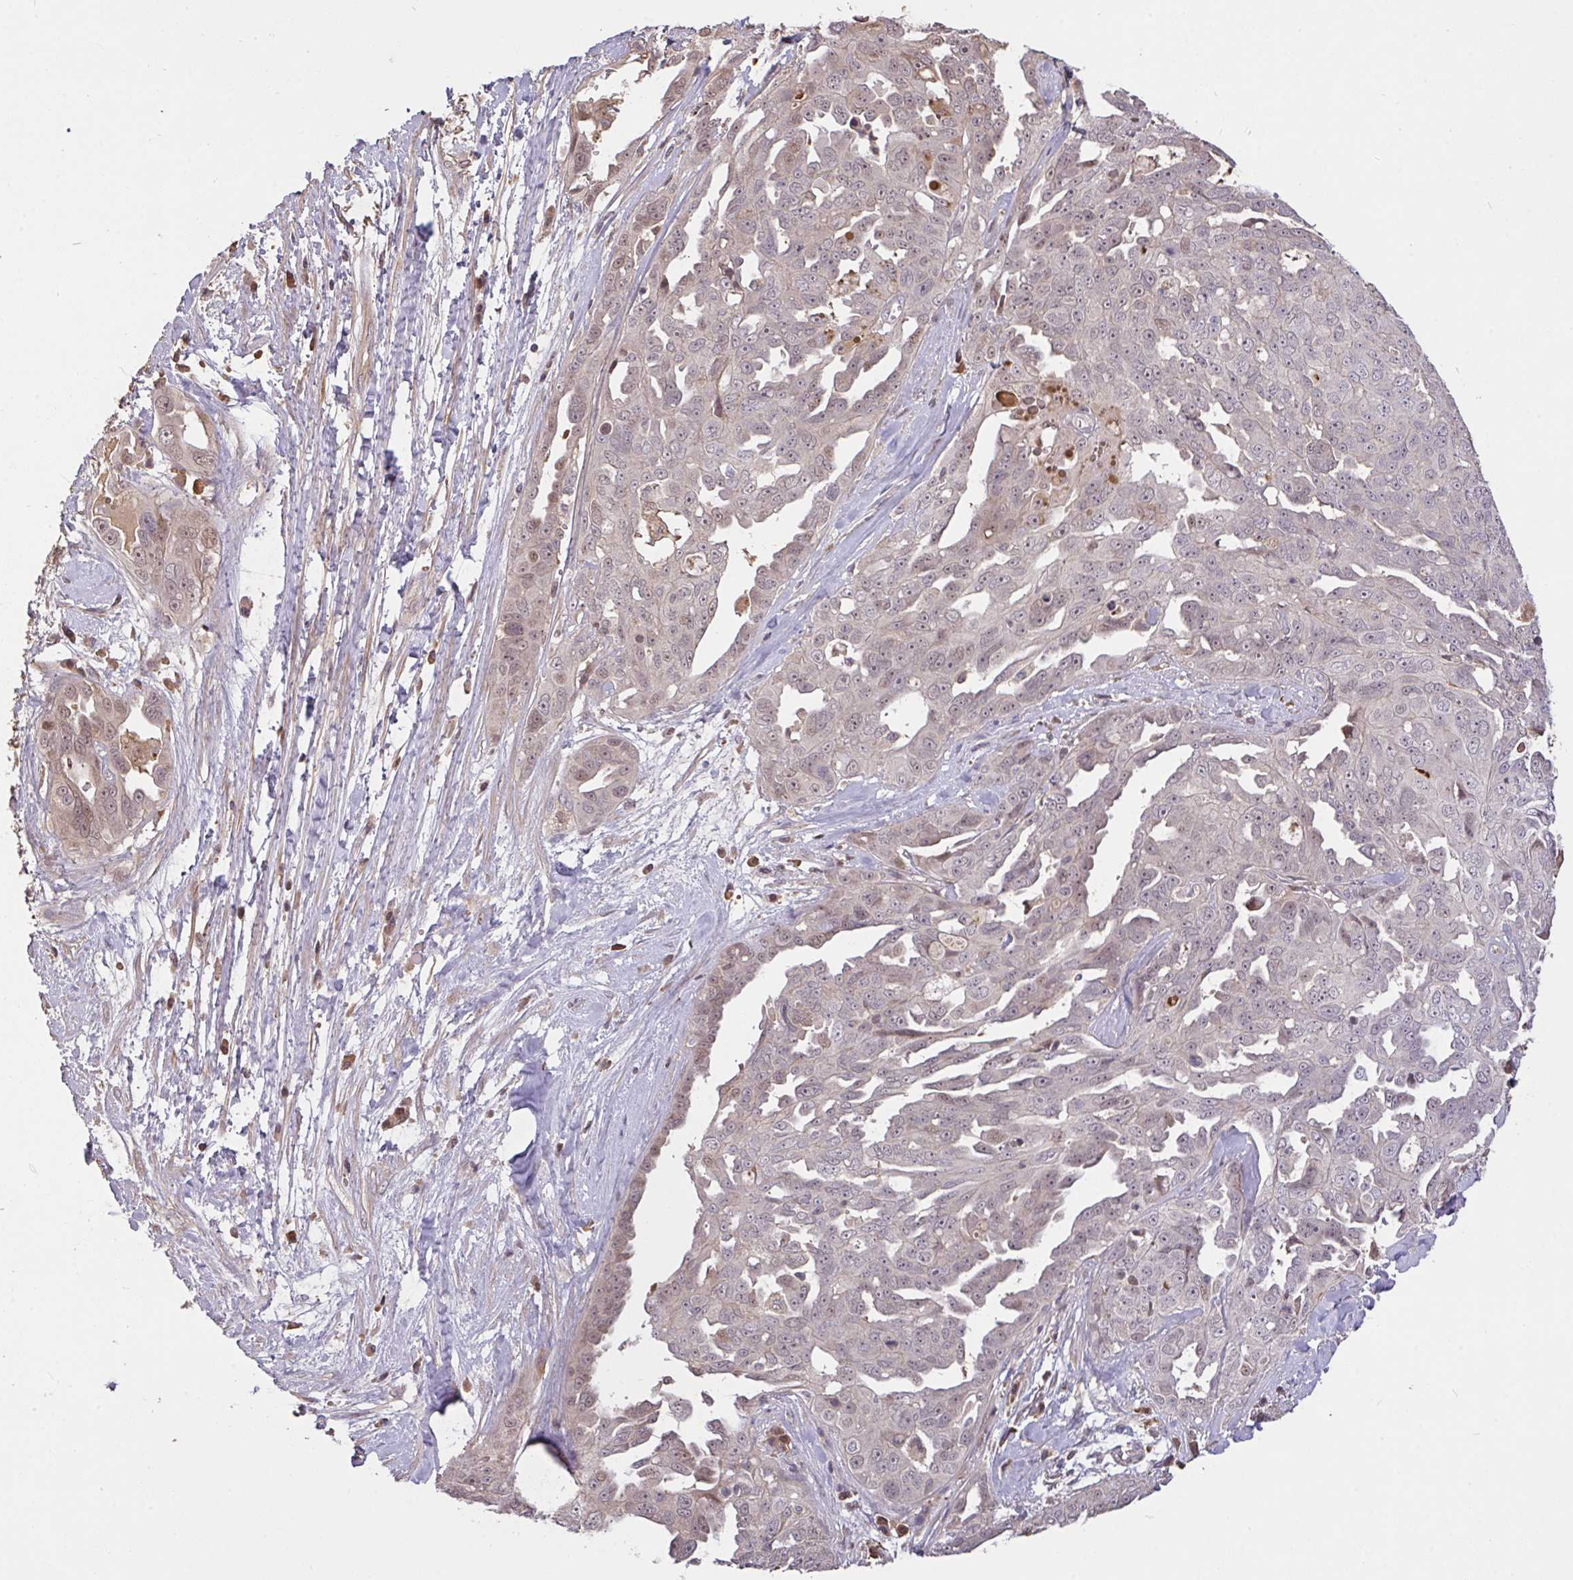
{"staining": {"intensity": "weak", "quantity": "<25%", "location": "nuclear"}, "tissue": "ovarian cancer", "cell_type": "Tumor cells", "image_type": "cancer", "snomed": [{"axis": "morphology", "description": "Carcinoma, endometroid"}, {"axis": "topography", "description": "Ovary"}], "caption": "A histopathology image of ovarian cancer (endometroid carcinoma) stained for a protein exhibits no brown staining in tumor cells.", "gene": "FCER1A", "patient": {"sex": "female", "age": 70}}